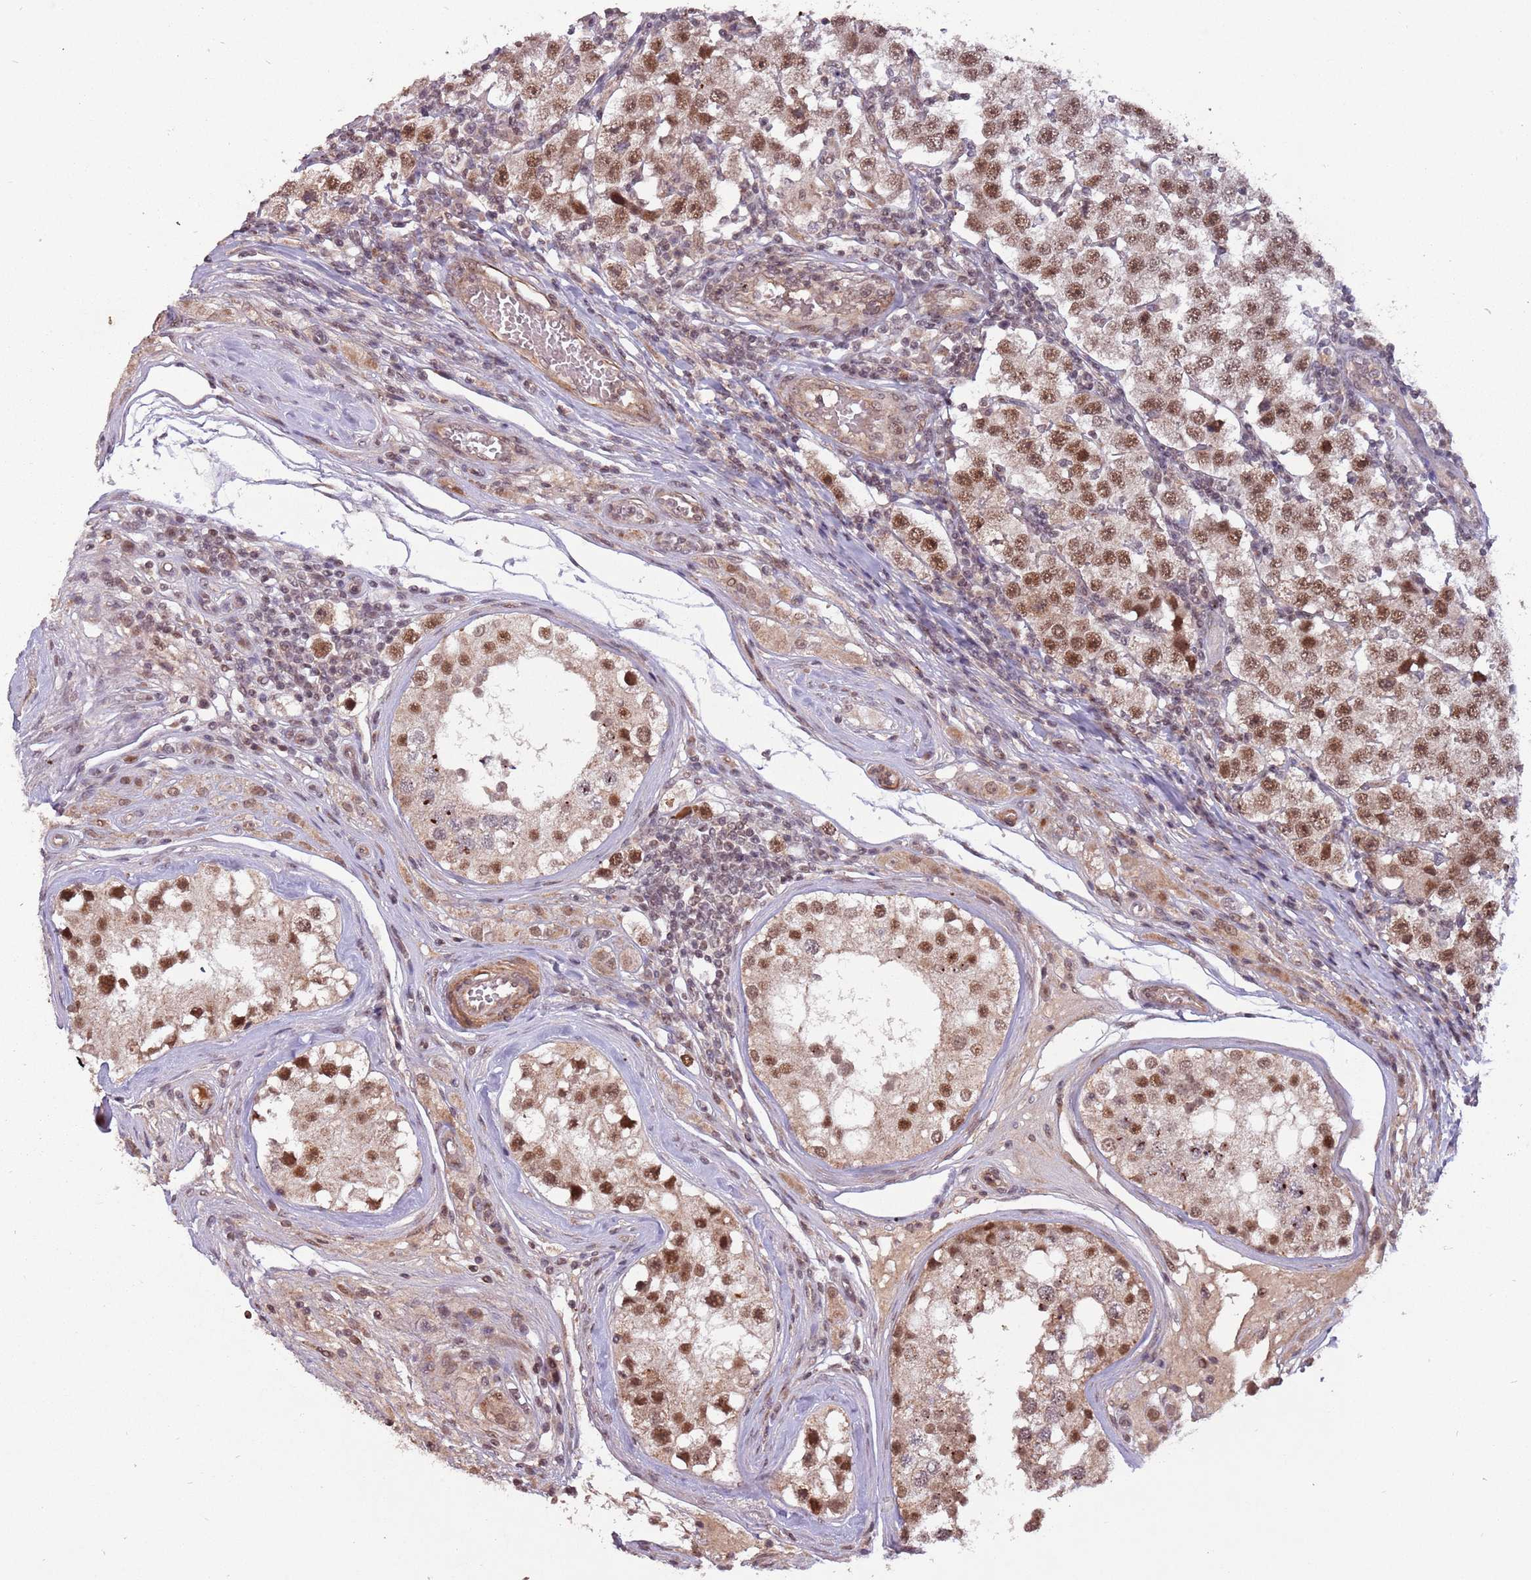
{"staining": {"intensity": "moderate", "quantity": ">75%", "location": "nuclear"}, "tissue": "testis cancer", "cell_type": "Tumor cells", "image_type": "cancer", "snomed": [{"axis": "morphology", "description": "Seminoma, NOS"}, {"axis": "topography", "description": "Testis"}], "caption": "Testis cancer tissue displays moderate nuclear staining in about >75% of tumor cells (DAB = brown stain, brightfield microscopy at high magnification).", "gene": "SUDS3", "patient": {"sex": "male", "age": 34}}